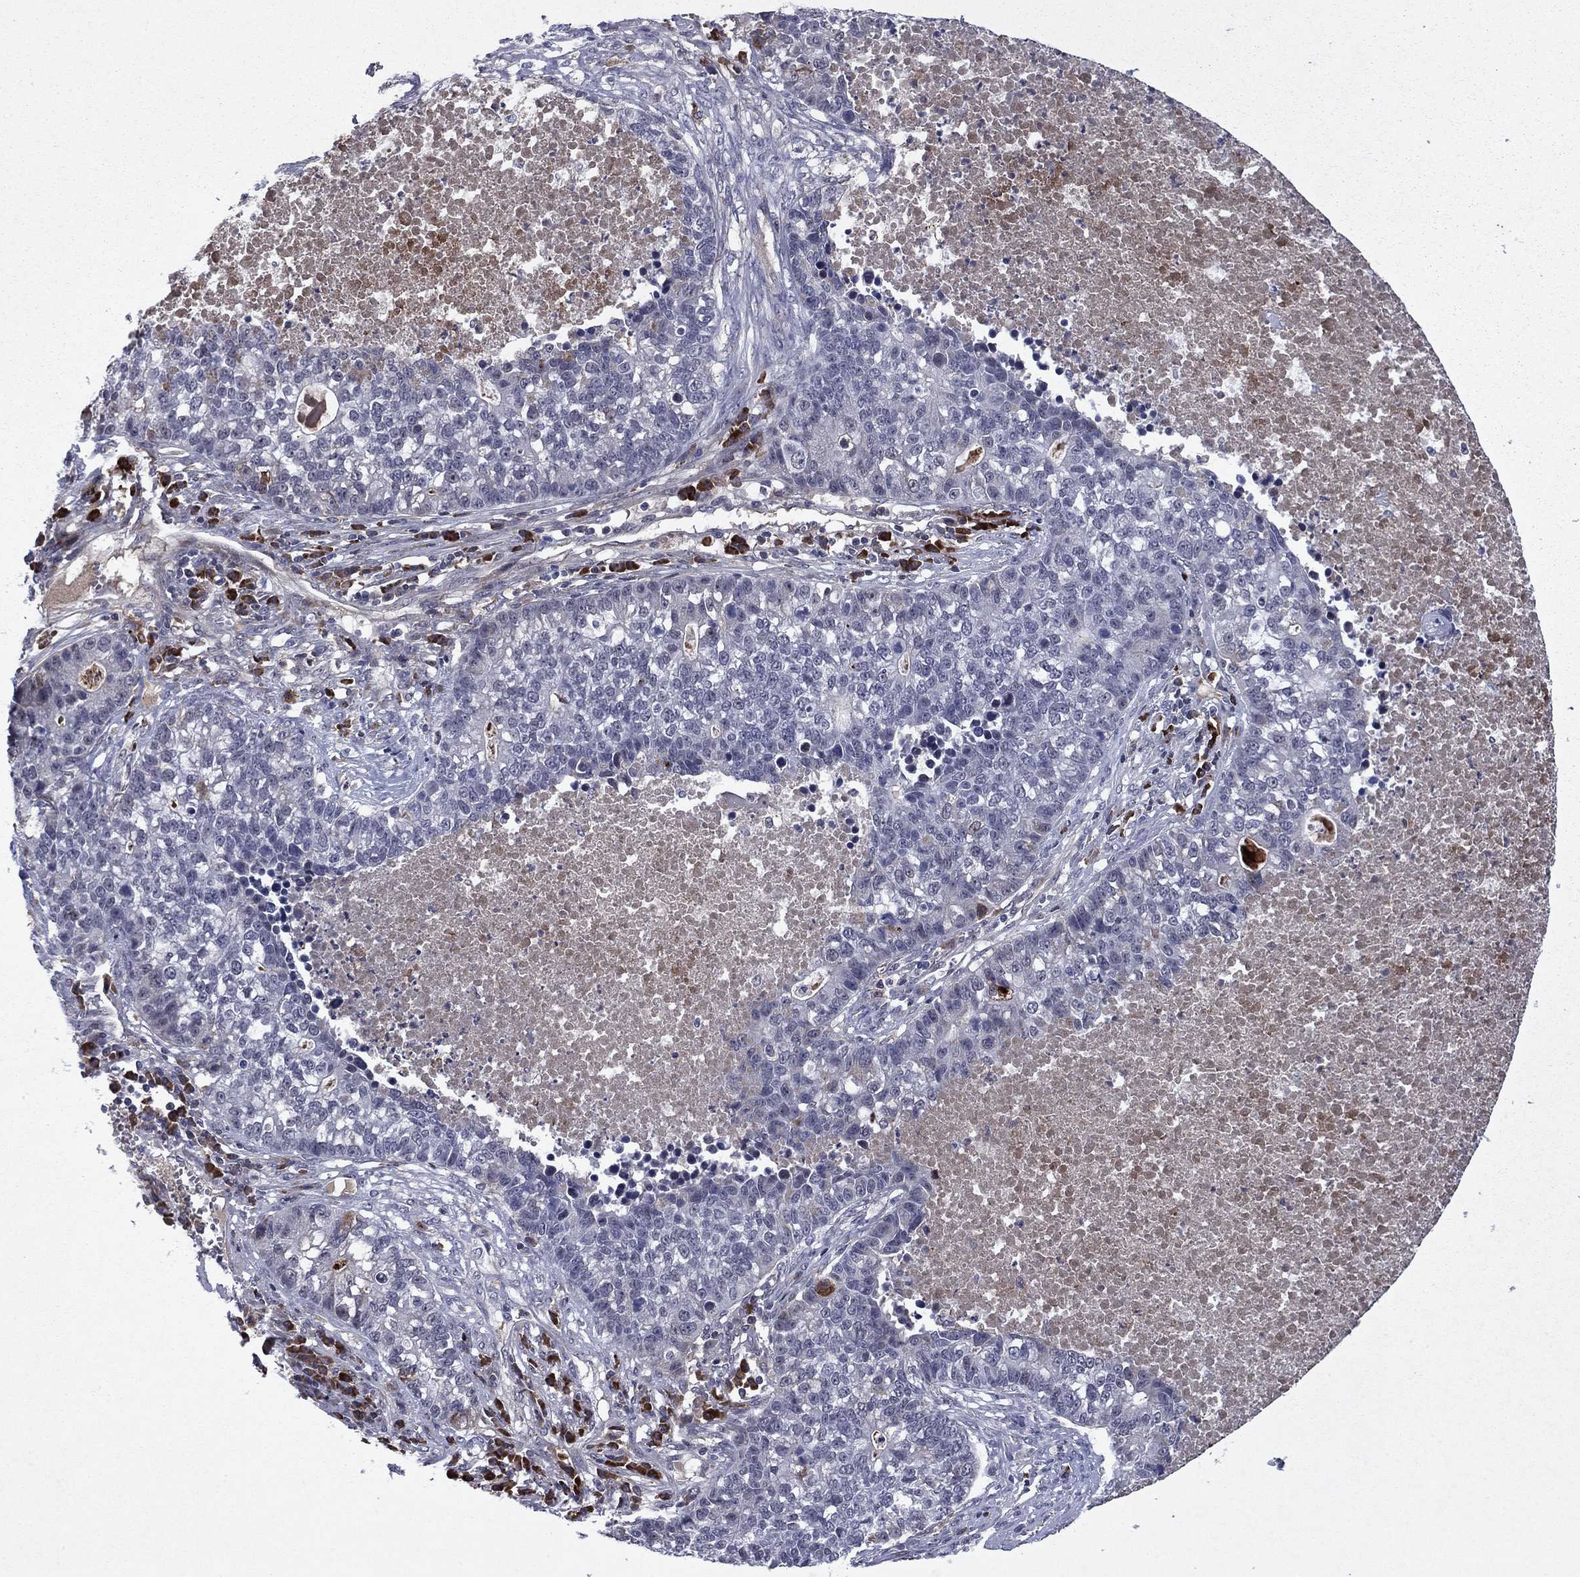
{"staining": {"intensity": "negative", "quantity": "none", "location": "none"}, "tissue": "lung cancer", "cell_type": "Tumor cells", "image_type": "cancer", "snomed": [{"axis": "morphology", "description": "Adenocarcinoma, NOS"}, {"axis": "topography", "description": "Lung"}], "caption": "DAB (3,3'-diaminobenzidine) immunohistochemical staining of lung cancer (adenocarcinoma) shows no significant positivity in tumor cells.", "gene": "ECM1", "patient": {"sex": "male", "age": 57}}